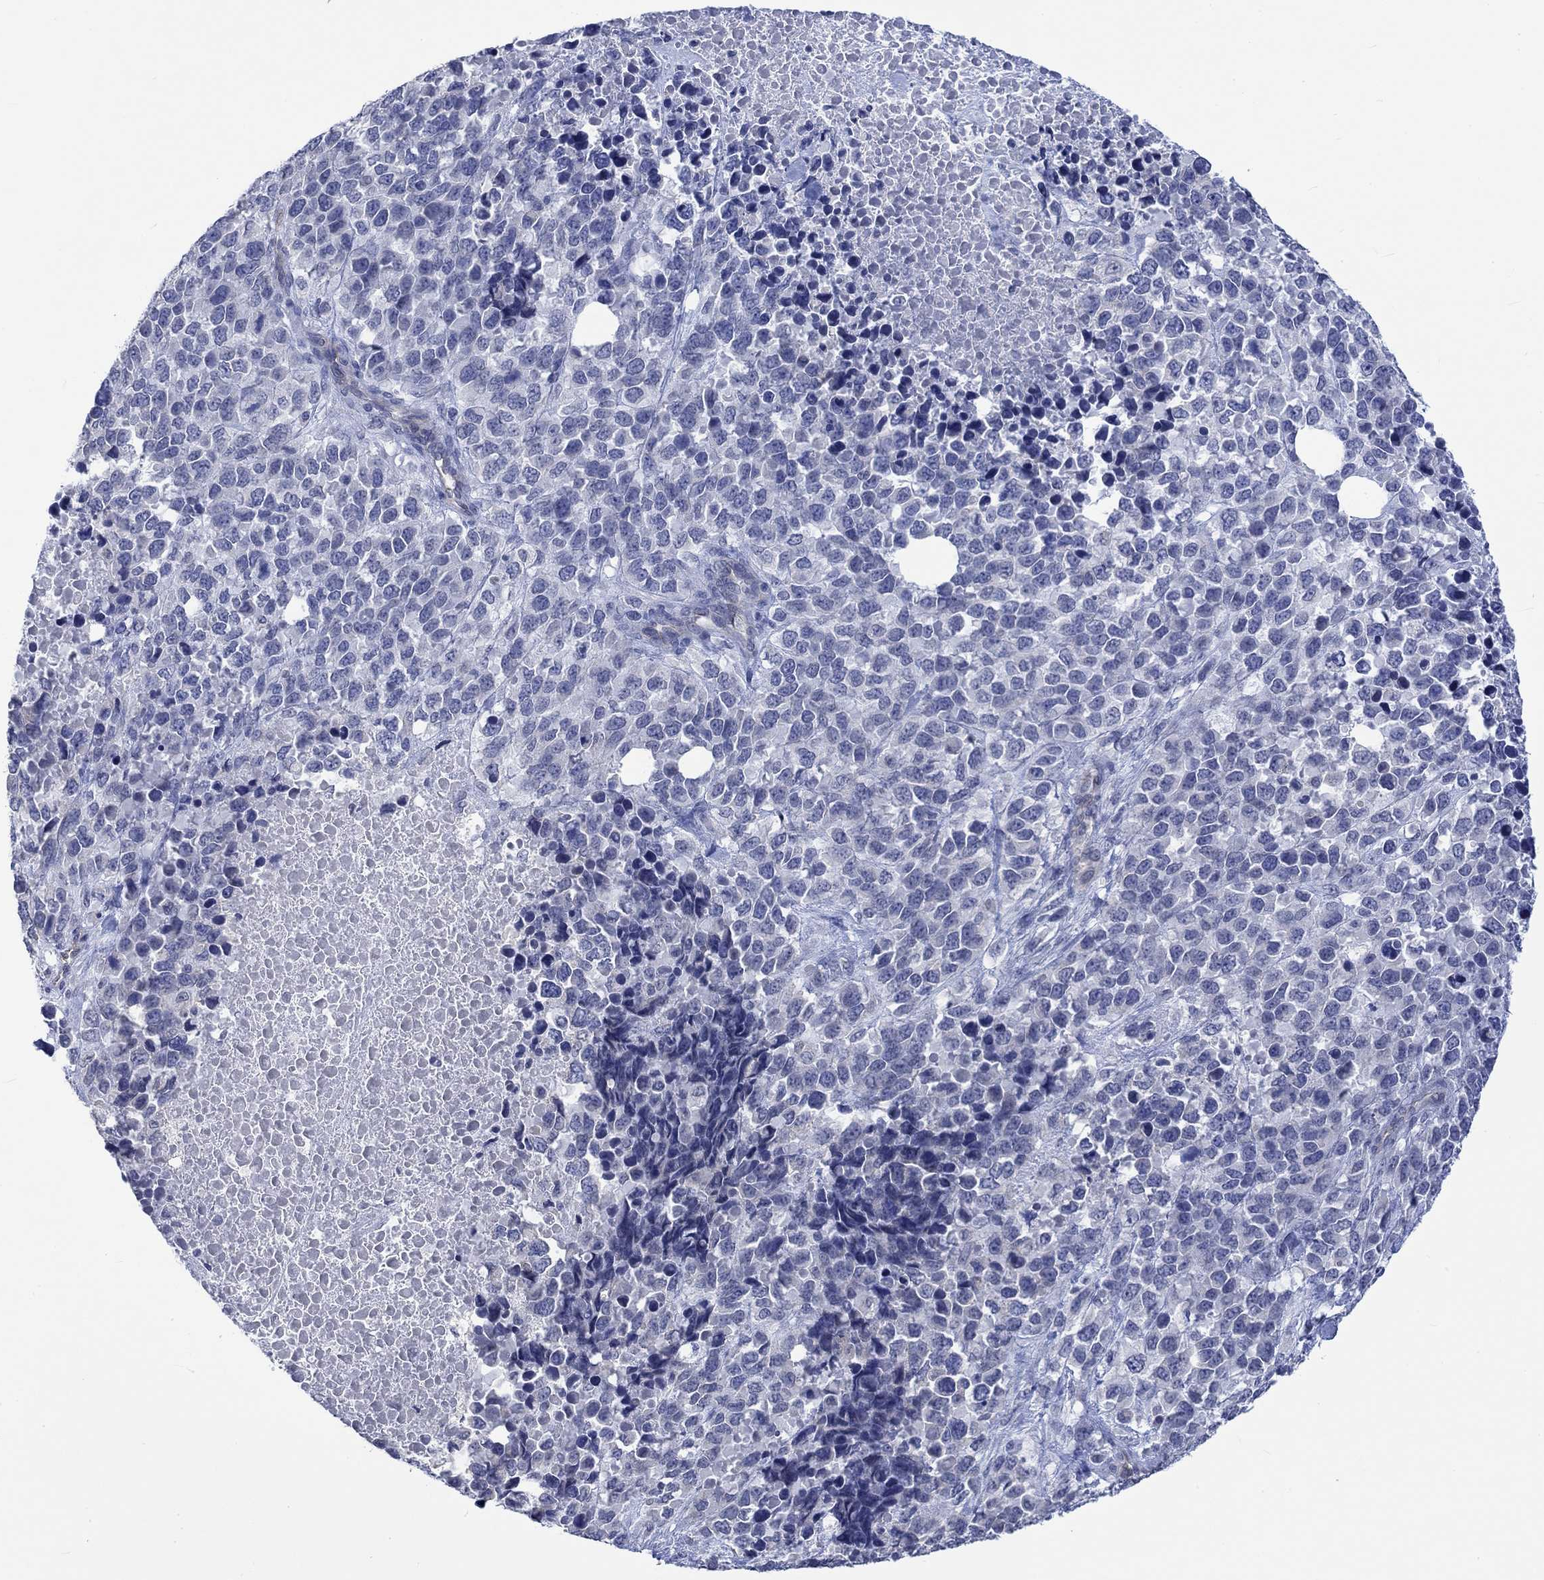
{"staining": {"intensity": "negative", "quantity": "none", "location": "none"}, "tissue": "melanoma", "cell_type": "Tumor cells", "image_type": "cancer", "snomed": [{"axis": "morphology", "description": "Malignant melanoma, Metastatic site"}, {"axis": "topography", "description": "Skin"}], "caption": "High magnification brightfield microscopy of melanoma stained with DAB (brown) and counterstained with hematoxylin (blue): tumor cells show no significant positivity.", "gene": "AGRP", "patient": {"sex": "male", "age": 84}}